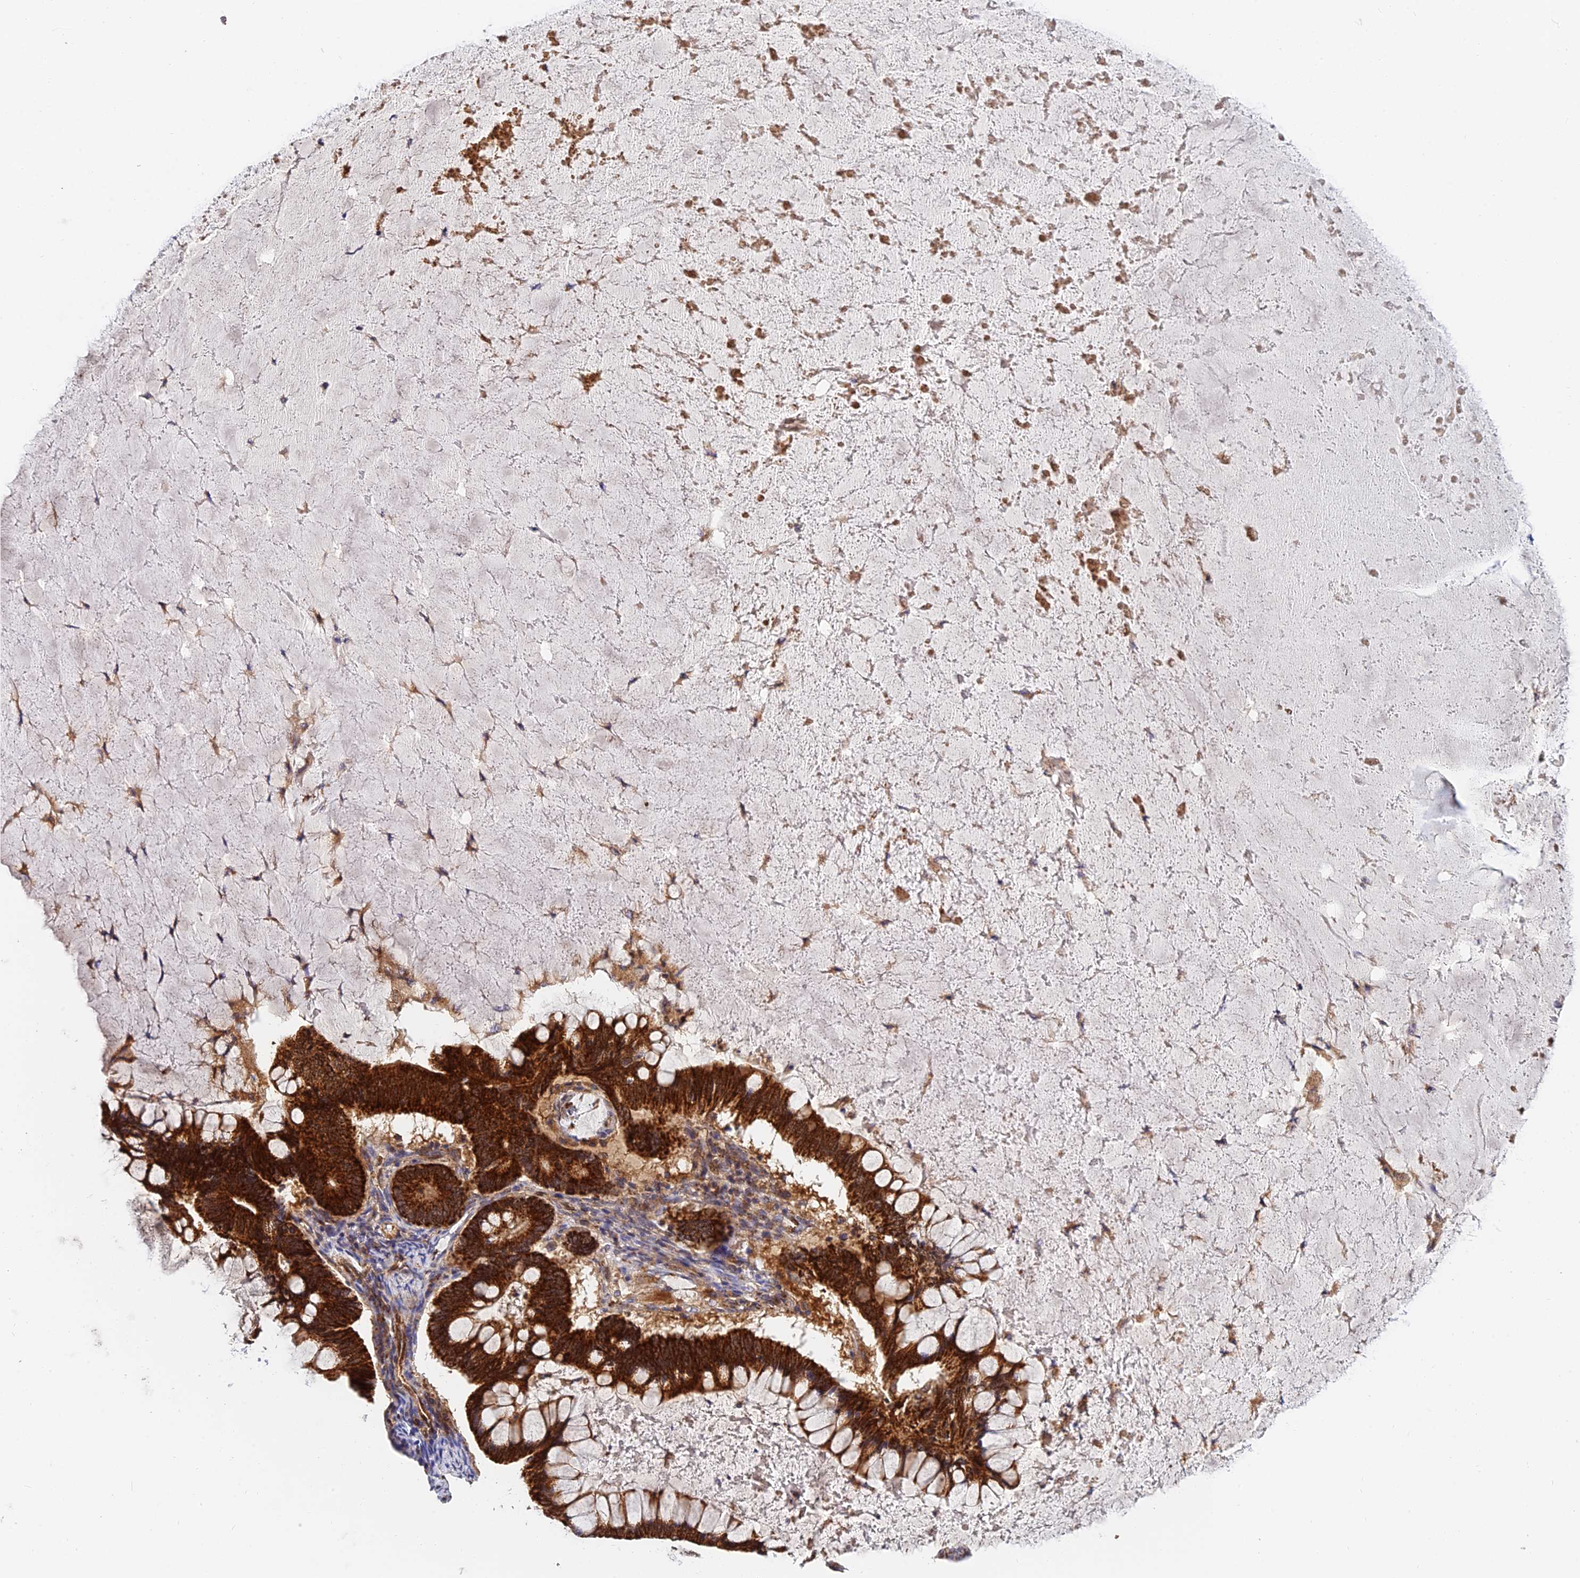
{"staining": {"intensity": "strong", "quantity": ">75%", "location": "cytoplasmic/membranous"}, "tissue": "ovarian cancer", "cell_type": "Tumor cells", "image_type": "cancer", "snomed": [{"axis": "morphology", "description": "Cystadenocarcinoma, mucinous, NOS"}, {"axis": "topography", "description": "Ovary"}], "caption": "Protein staining displays strong cytoplasmic/membranous staining in about >75% of tumor cells in mucinous cystadenocarcinoma (ovarian).", "gene": "PODNL1", "patient": {"sex": "female", "age": 61}}